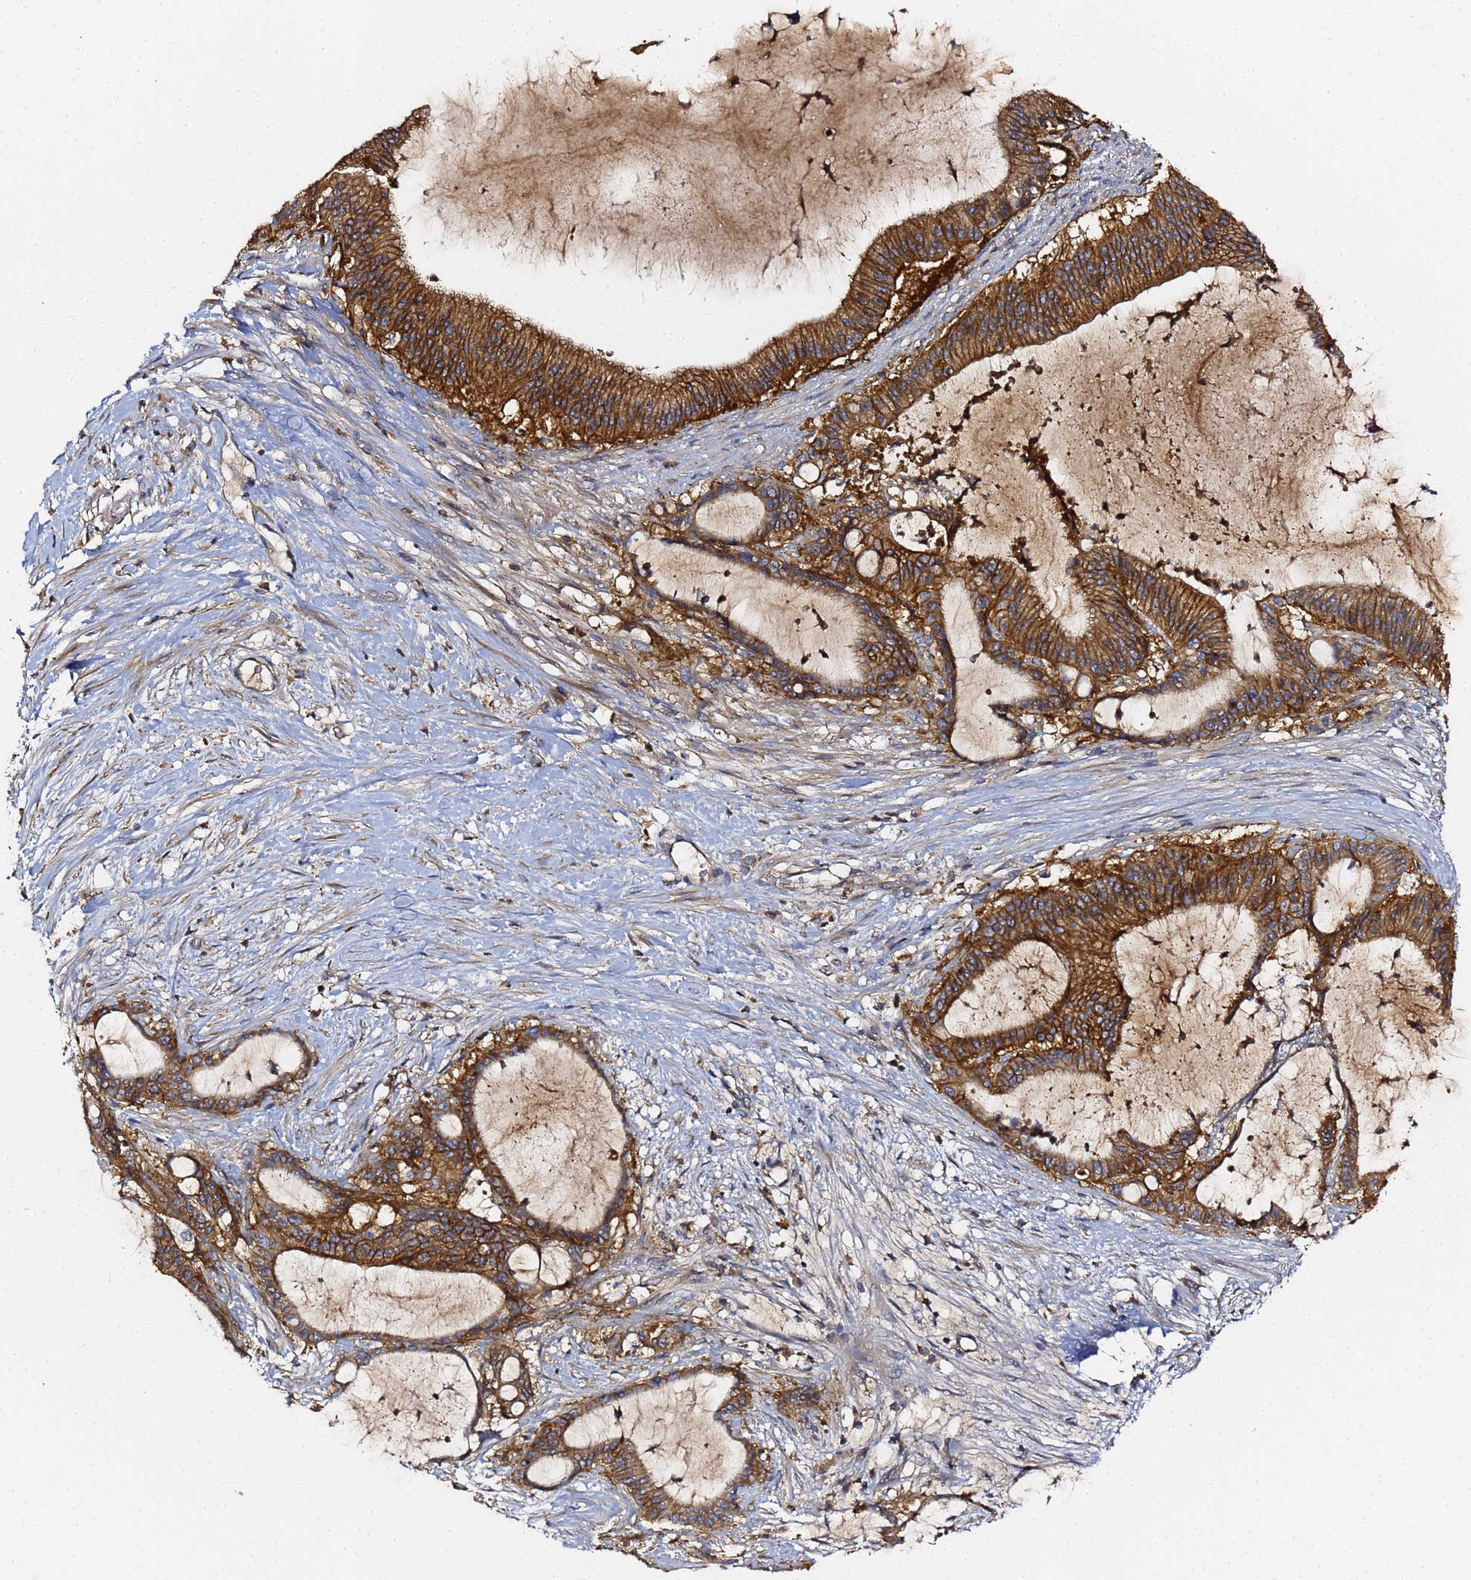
{"staining": {"intensity": "moderate", "quantity": ">75%", "location": "cytoplasmic/membranous"}, "tissue": "liver cancer", "cell_type": "Tumor cells", "image_type": "cancer", "snomed": [{"axis": "morphology", "description": "Normal tissue, NOS"}, {"axis": "morphology", "description": "Cholangiocarcinoma"}, {"axis": "topography", "description": "Liver"}, {"axis": "topography", "description": "Peripheral nerve tissue"}], "caption": "Moderate cytoplasmic/membranous protein positivity is identified in approximately >75% of tumor cells in cholangiocarcinoma (liver). The staining was performed using DAB (3,3'-diaminobenzidine), with brown indicating positive protein expression. Nuclei are stained blue with hematoxylin.", "gene": "LRRC69", "patient": {"sex": "female", "age": 73}}